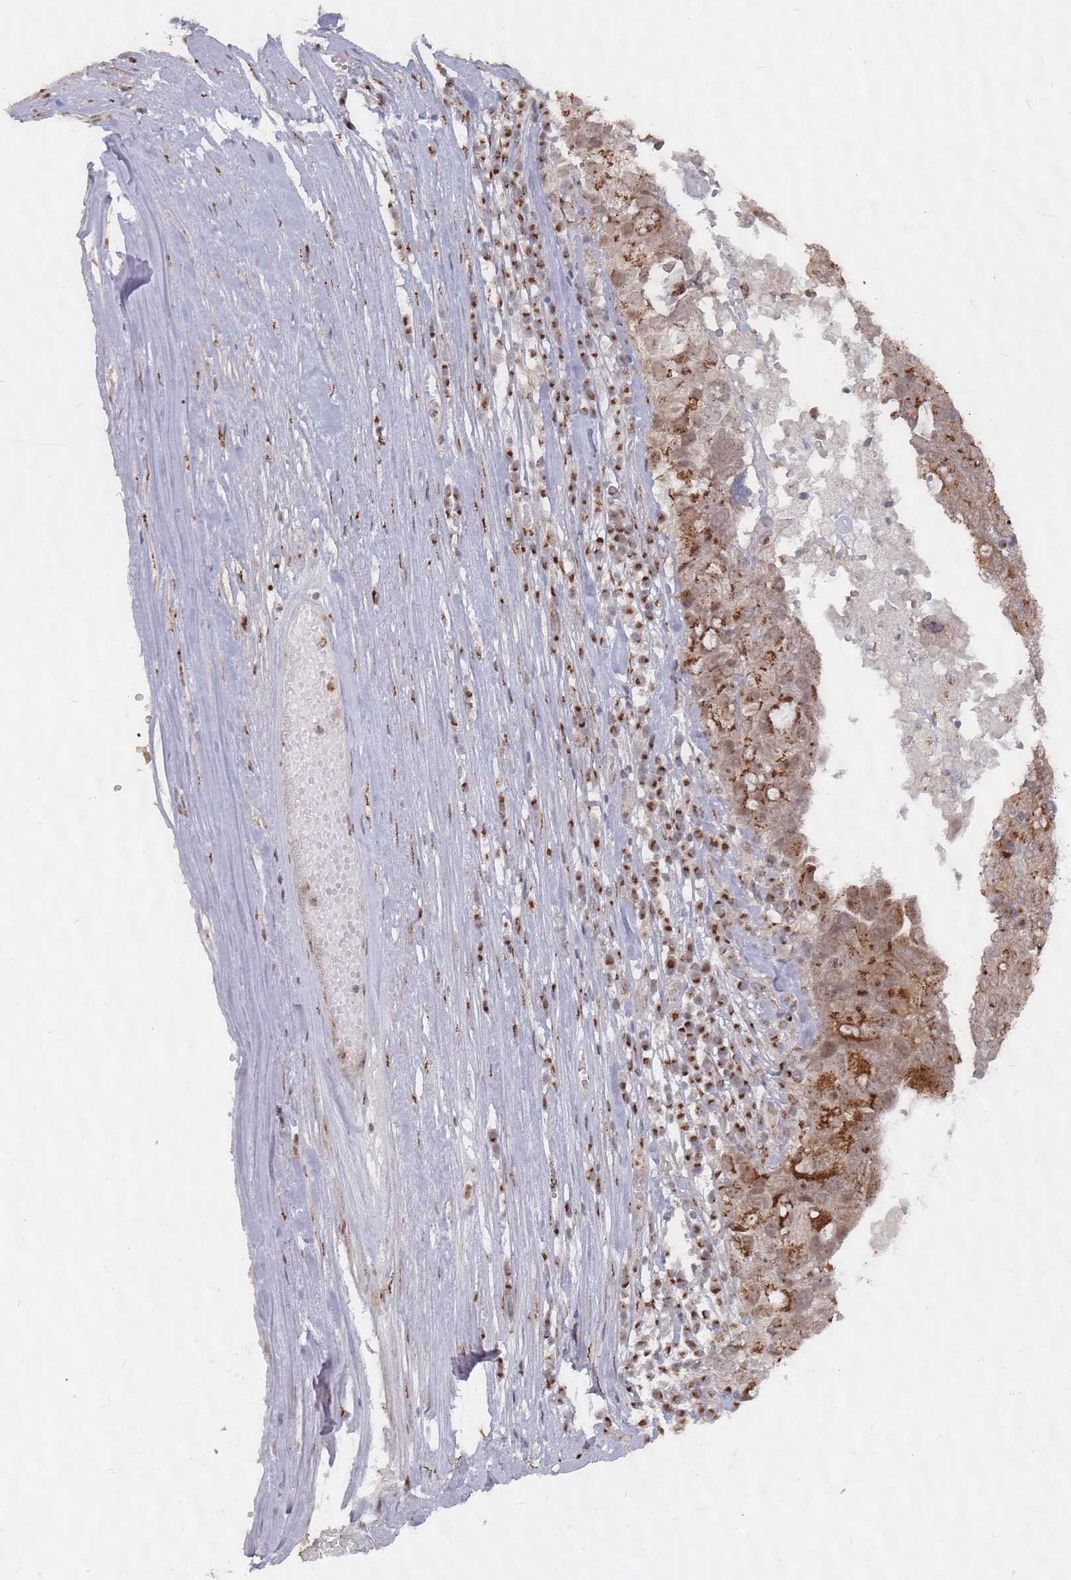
{"staining": {"intensity": "moderate", "quantity": ">75%", "location": "cytoplasmic/membranous"}, "tissue": "ovarian cancer", "cell_type": "Tumor cells", "image_type": "cancer", "snomed": [{"axis": "morphology", "description": "Carcinoma, endometroid"}, {"axis": "topography", "description": "Ovary"}], "caption": "Immunohistochemistry (IHC) image of neoplastic tissue: ovarian endometroid carcinoma stained using immunohistochemistry reveals medium levels of moderate protein expression localized specifically in the cytoplasmic/membranous of tumor cells, appearing as a cytoplasmic/membranous brown color.", "gene": "FMO4", "patient": {"sex": "female", "age": 62}}